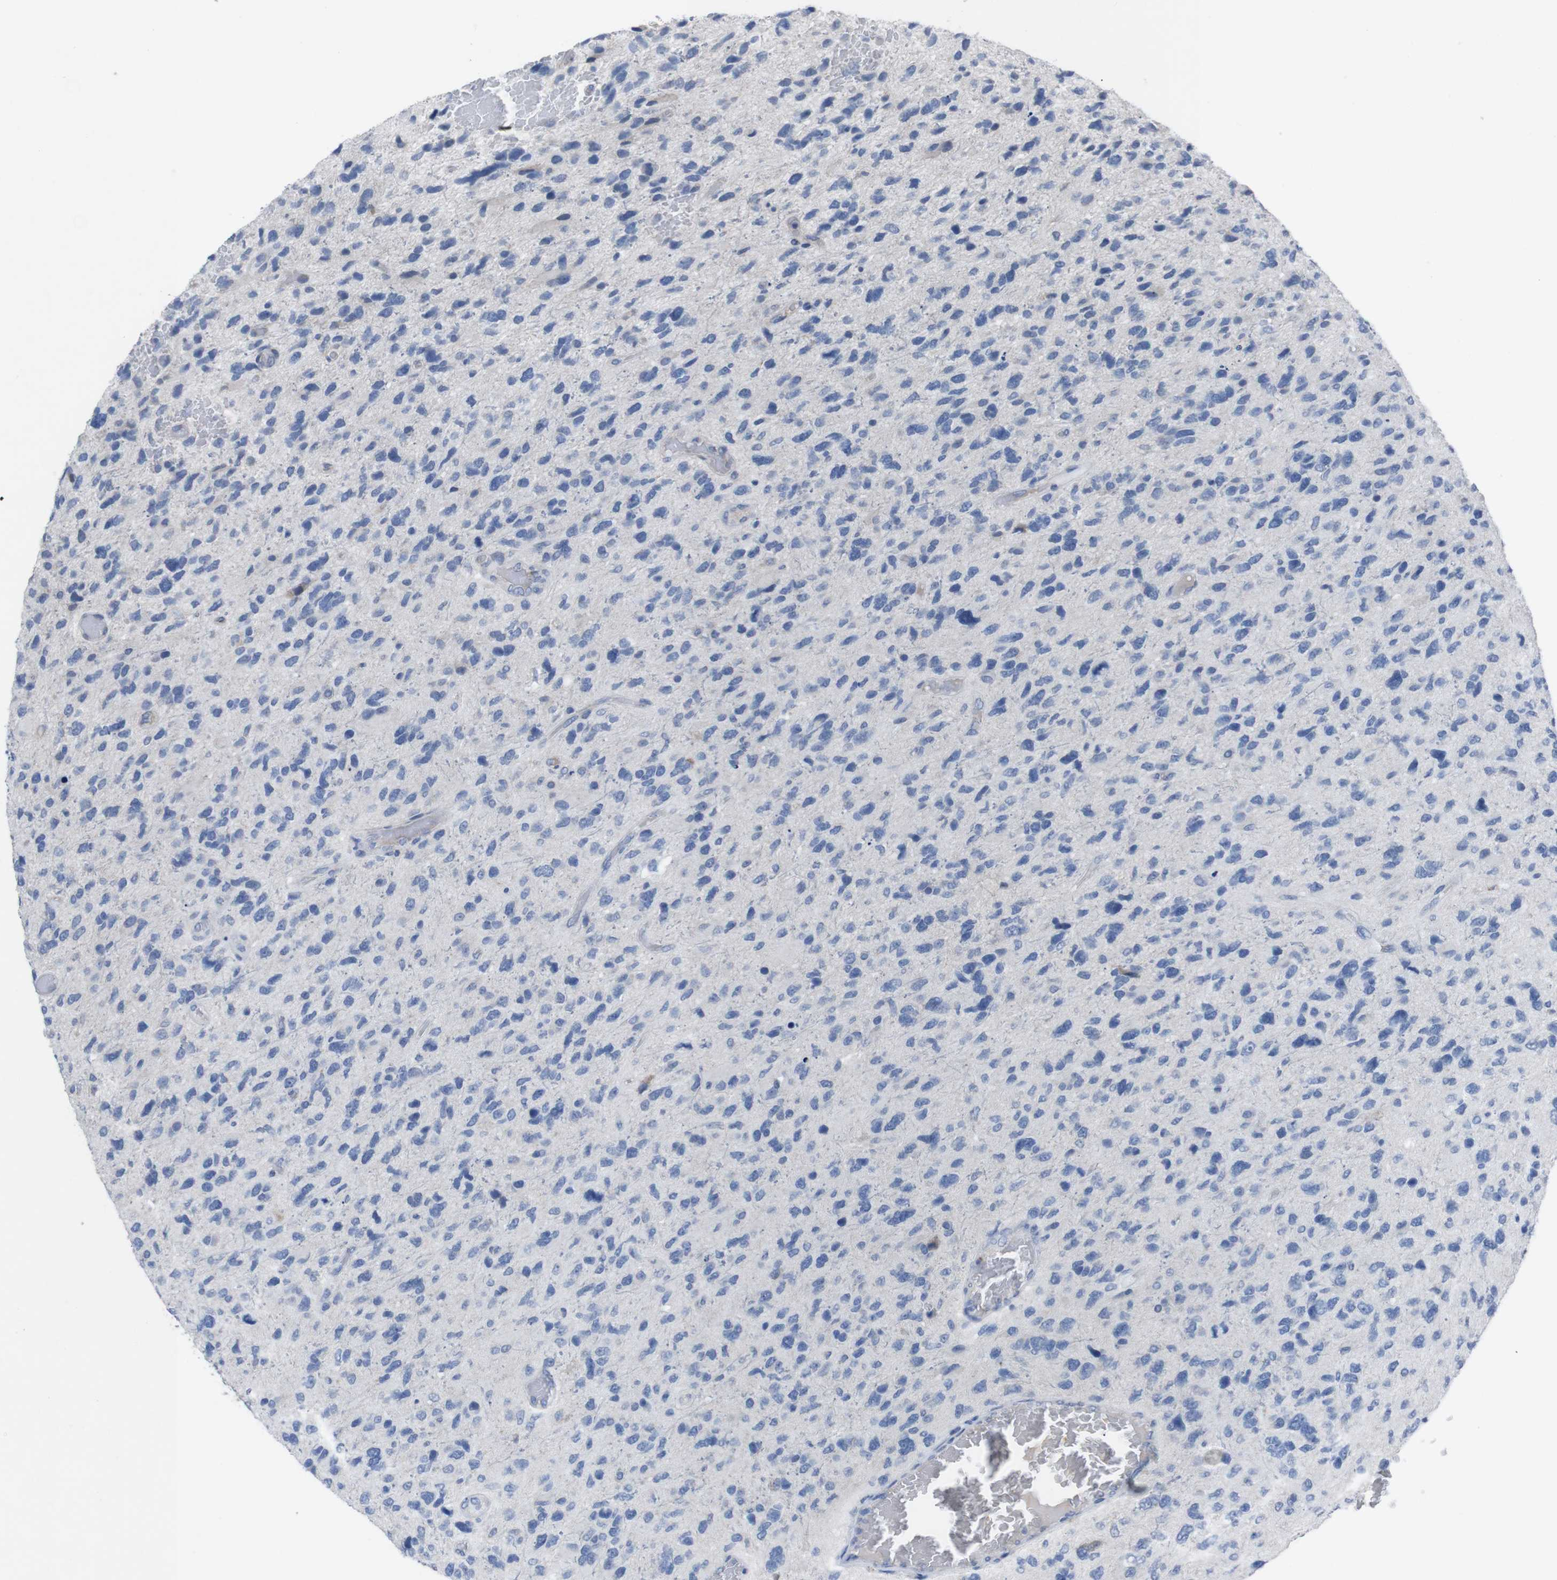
{"staining": {"intensity": "negative", "quantity": "none", "location": "none"}, "tissue": "glioma", "cell_type": "Tumor cells", "image_type": "cancer", "snomed": [{"axis": "morphology", "description": "Glioma, malignant, High grade"}, {"axis": "topography", "description": "Brain"}], "caption": "Malignant glioma (high-grade) stained for a protein using immunohistochemistry reveals no positivity tumor cells.", "gene": "IRF4", "patient": {"sex": "female", "age": 58}}